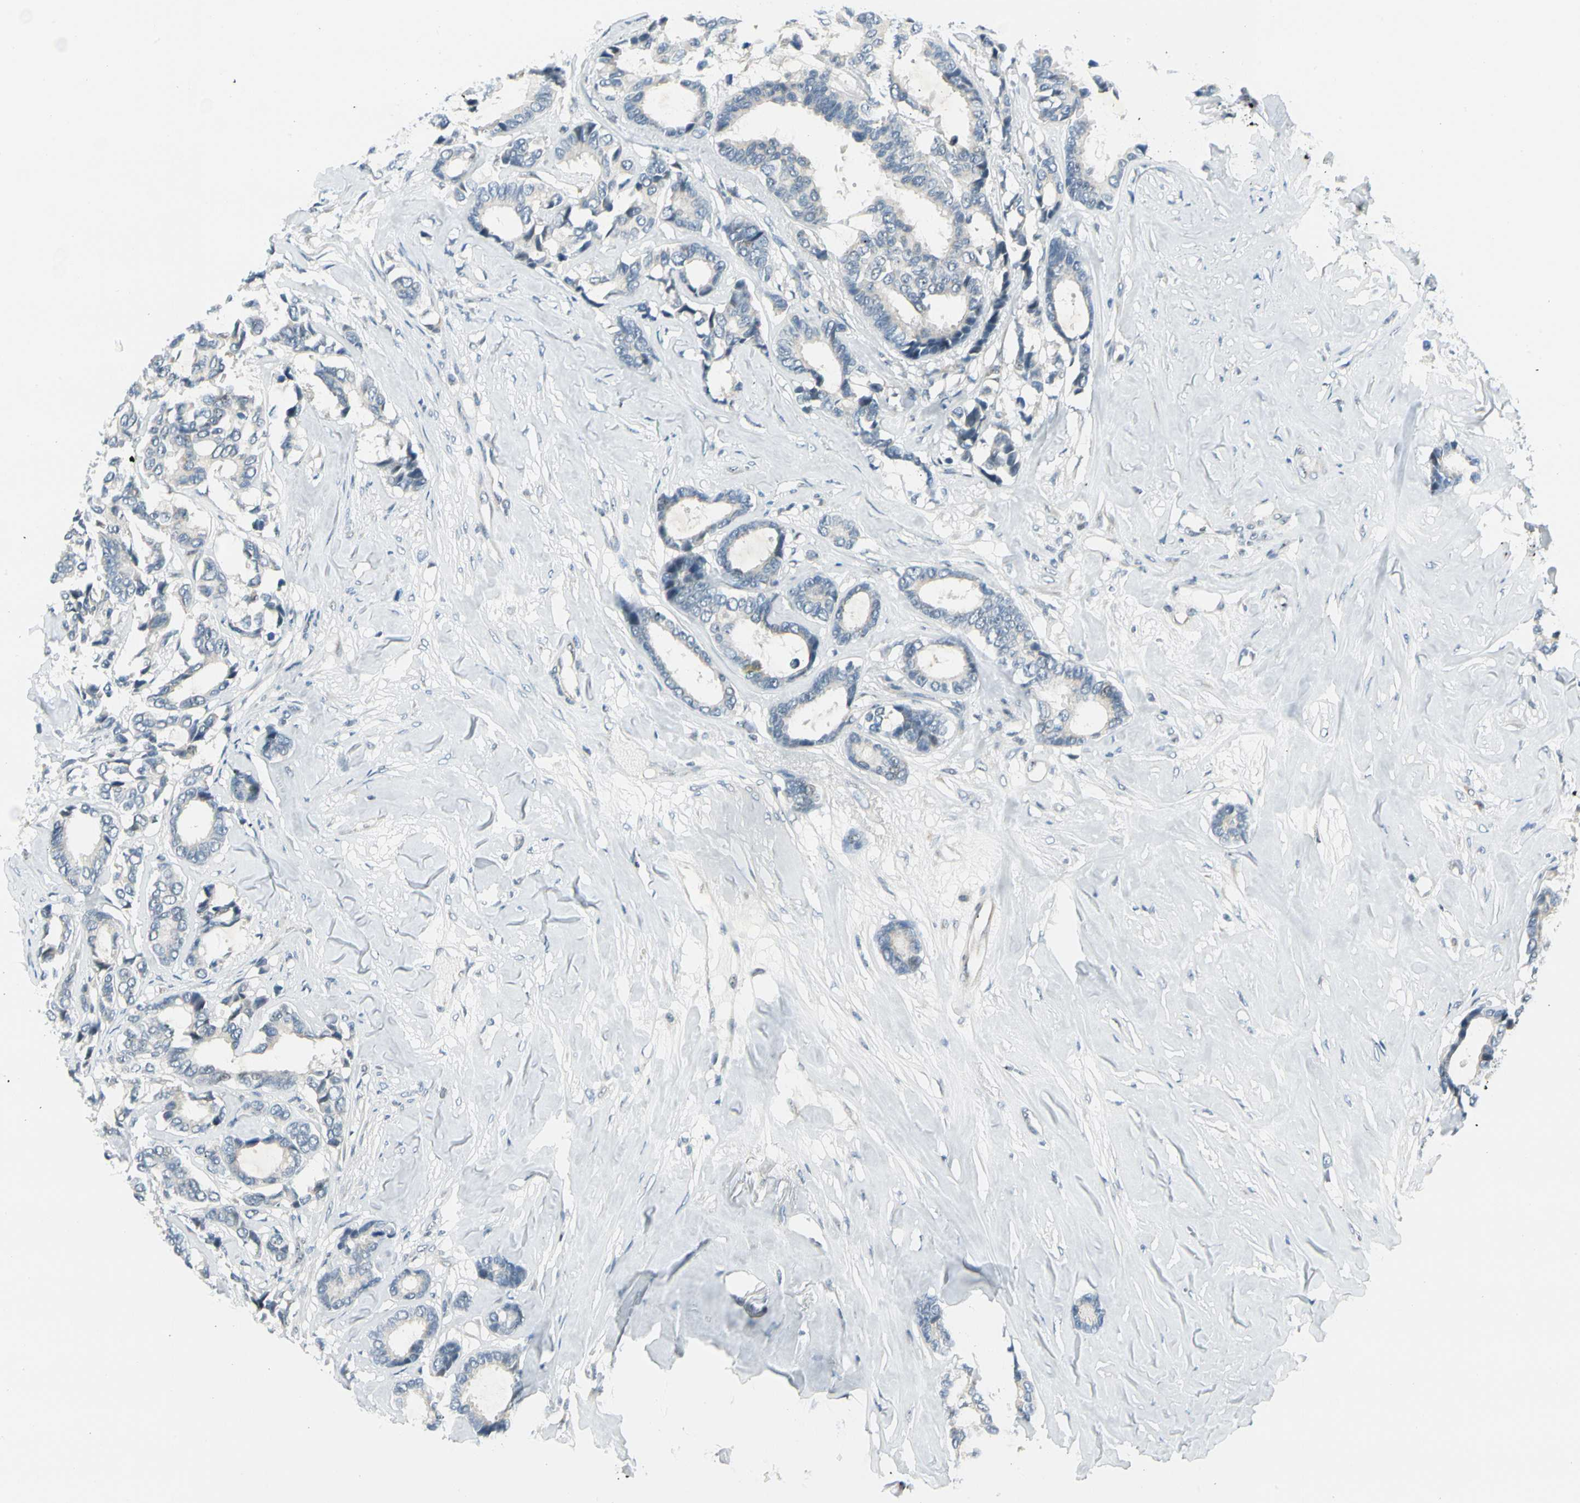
{"staining": {"intensity": "negative", "quantity": "none", "location": "none"}, "tissue": "breast cancer", "cell_type": "Tumor cells", "image_type": "cancer", "snomed": [{"axis": "morphology", "description": "Duct carcinoma"}, {"axis": "topography", "description": "Breast"}], "caption": "IHC of breast cancer reveals no positivity in tumor cells.", "gene": "ZSCAN1", "patient": {"sex": "female", "age": 87}}